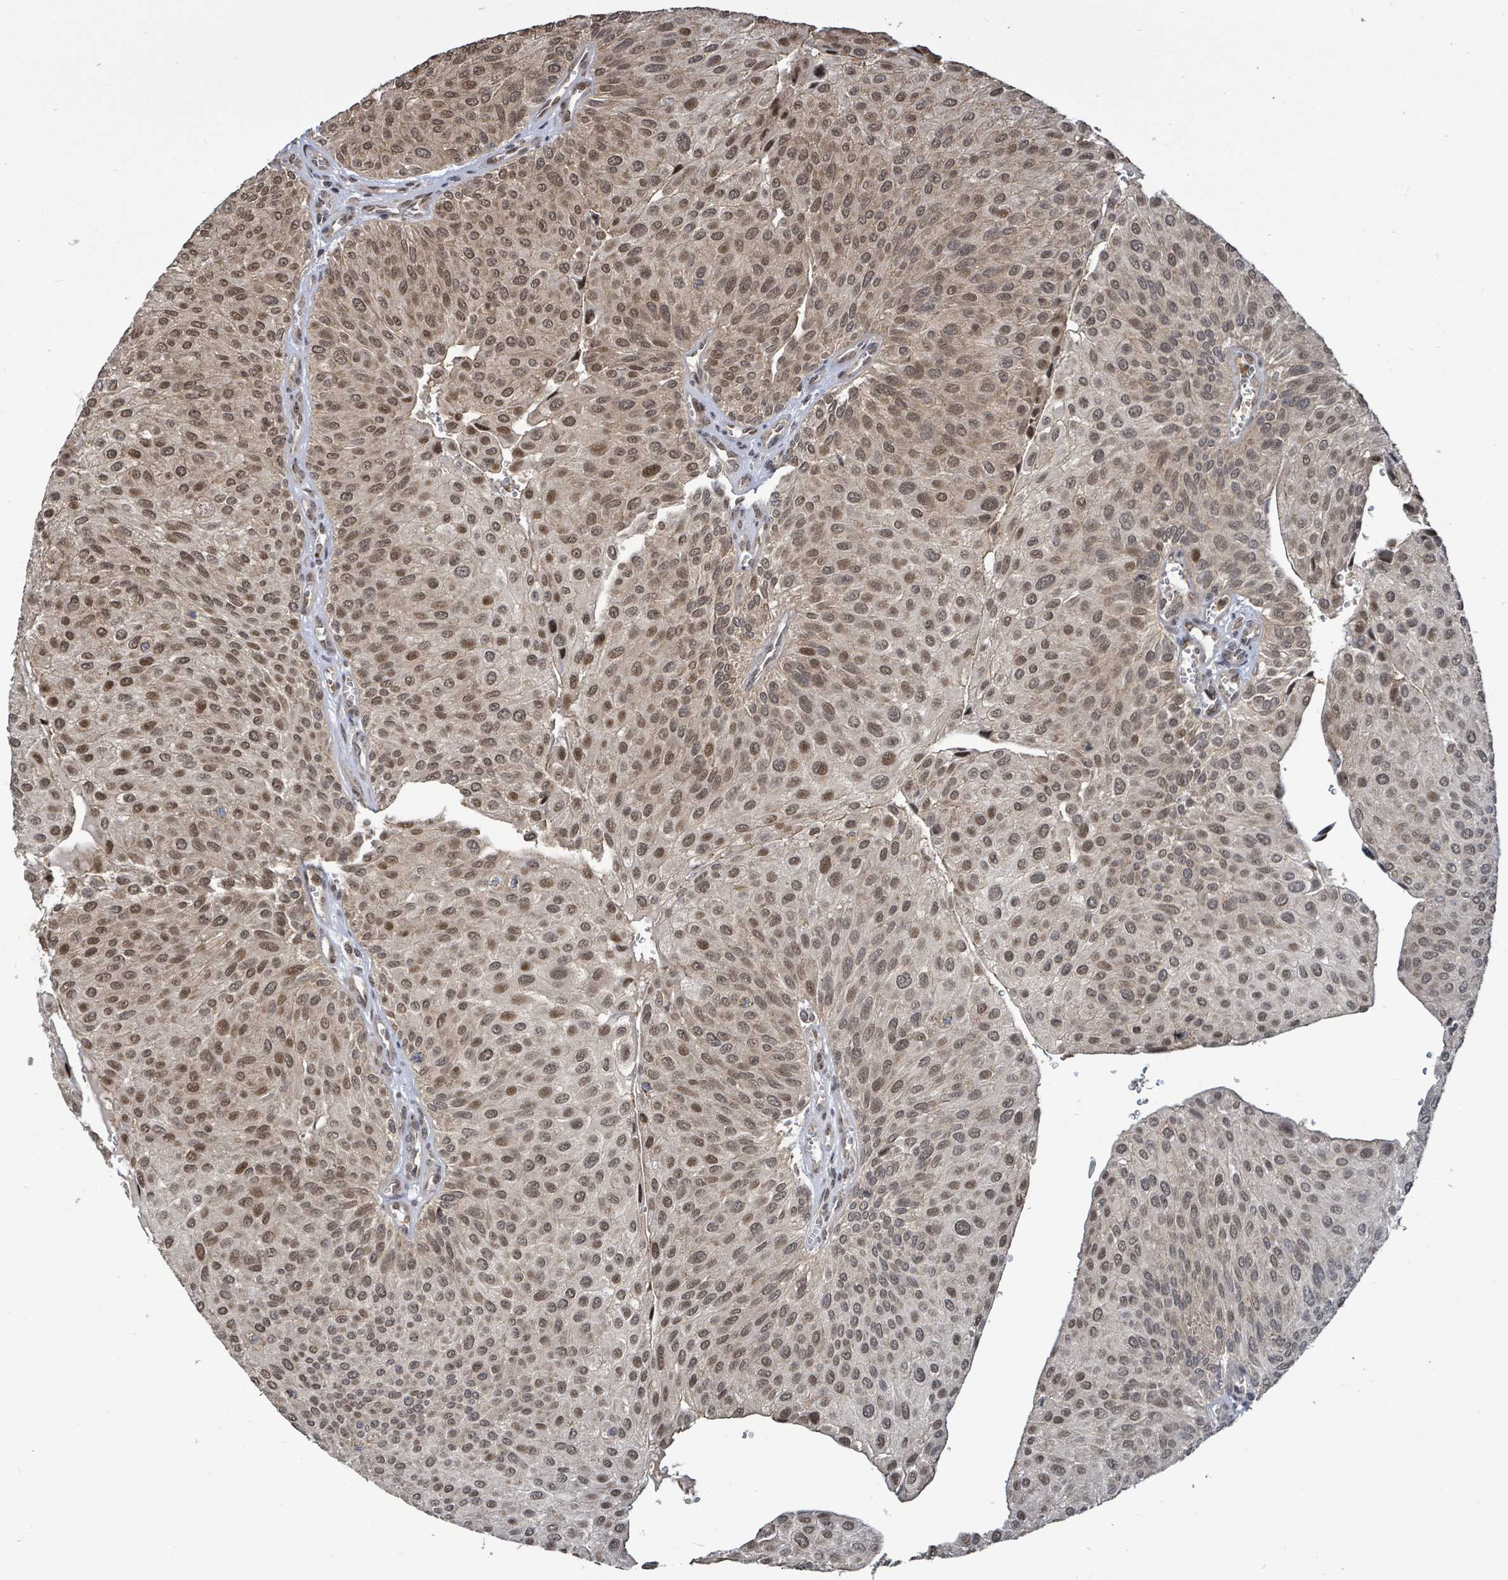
{"staining": {"intensity": "moderate", "quantity": ">75%", "location": "nuclear"}, "tissue": "urothelial cancer", "cell_type": "Tumor cells", "image_type": "cancer", "snomed": [{"axis": "morphology", "description": "Urothelial carcinoma, NOS"}, {"axis": "topography", "description": "Urinary bladder"}], "caption": "Protein staining of transitional cell carcinoma tissue reveals moderate nuclear positivity in approximately >75% of tumor cells.", "gene": "COQ6", "patient": {"sex": "male", "age": 67}}